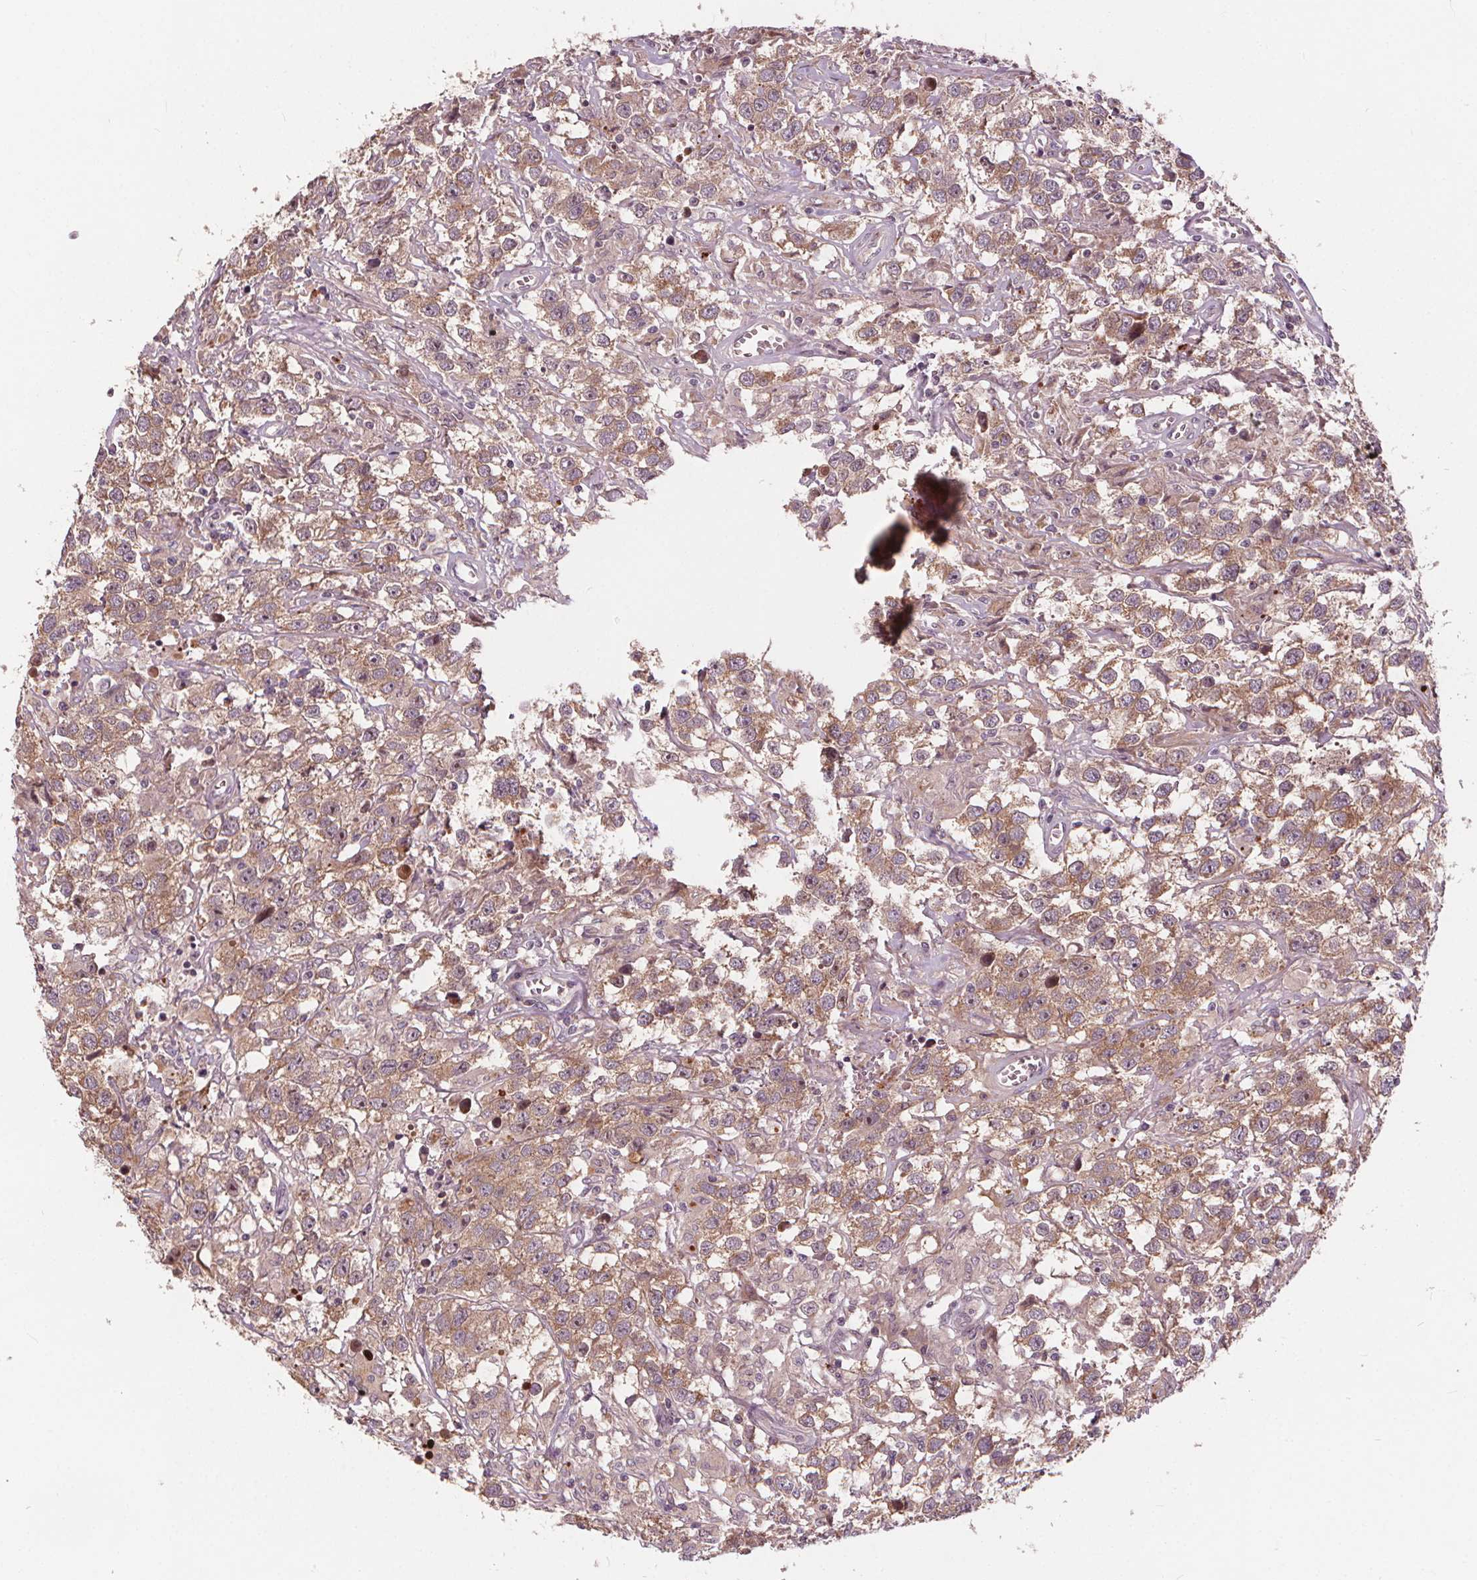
{"staining": {"intensity": "weak", "quantity": ">75%", "location": "cytoplasmic/membranous"}, "tissue": "testis cancer", "cell_type": "Tumor cells", "image_type": "cancer", "snomed": [{"axis": "morphology", "description": "Seminoma, NOS"}, {"axis": "topography", "description": "Testis"}], "caption": "IHC photomicrograph of neoplastic tissue: seminoma (testis) stained using immunohistochemistry displays low levels of weak protein expression localized specifically in the cytoplasmic/membranous of tumor cells, appearing as a cytoplasmic/membranous brown color.", "gene": "IPO13", "patient": {"sex": "male", "age": 43}}